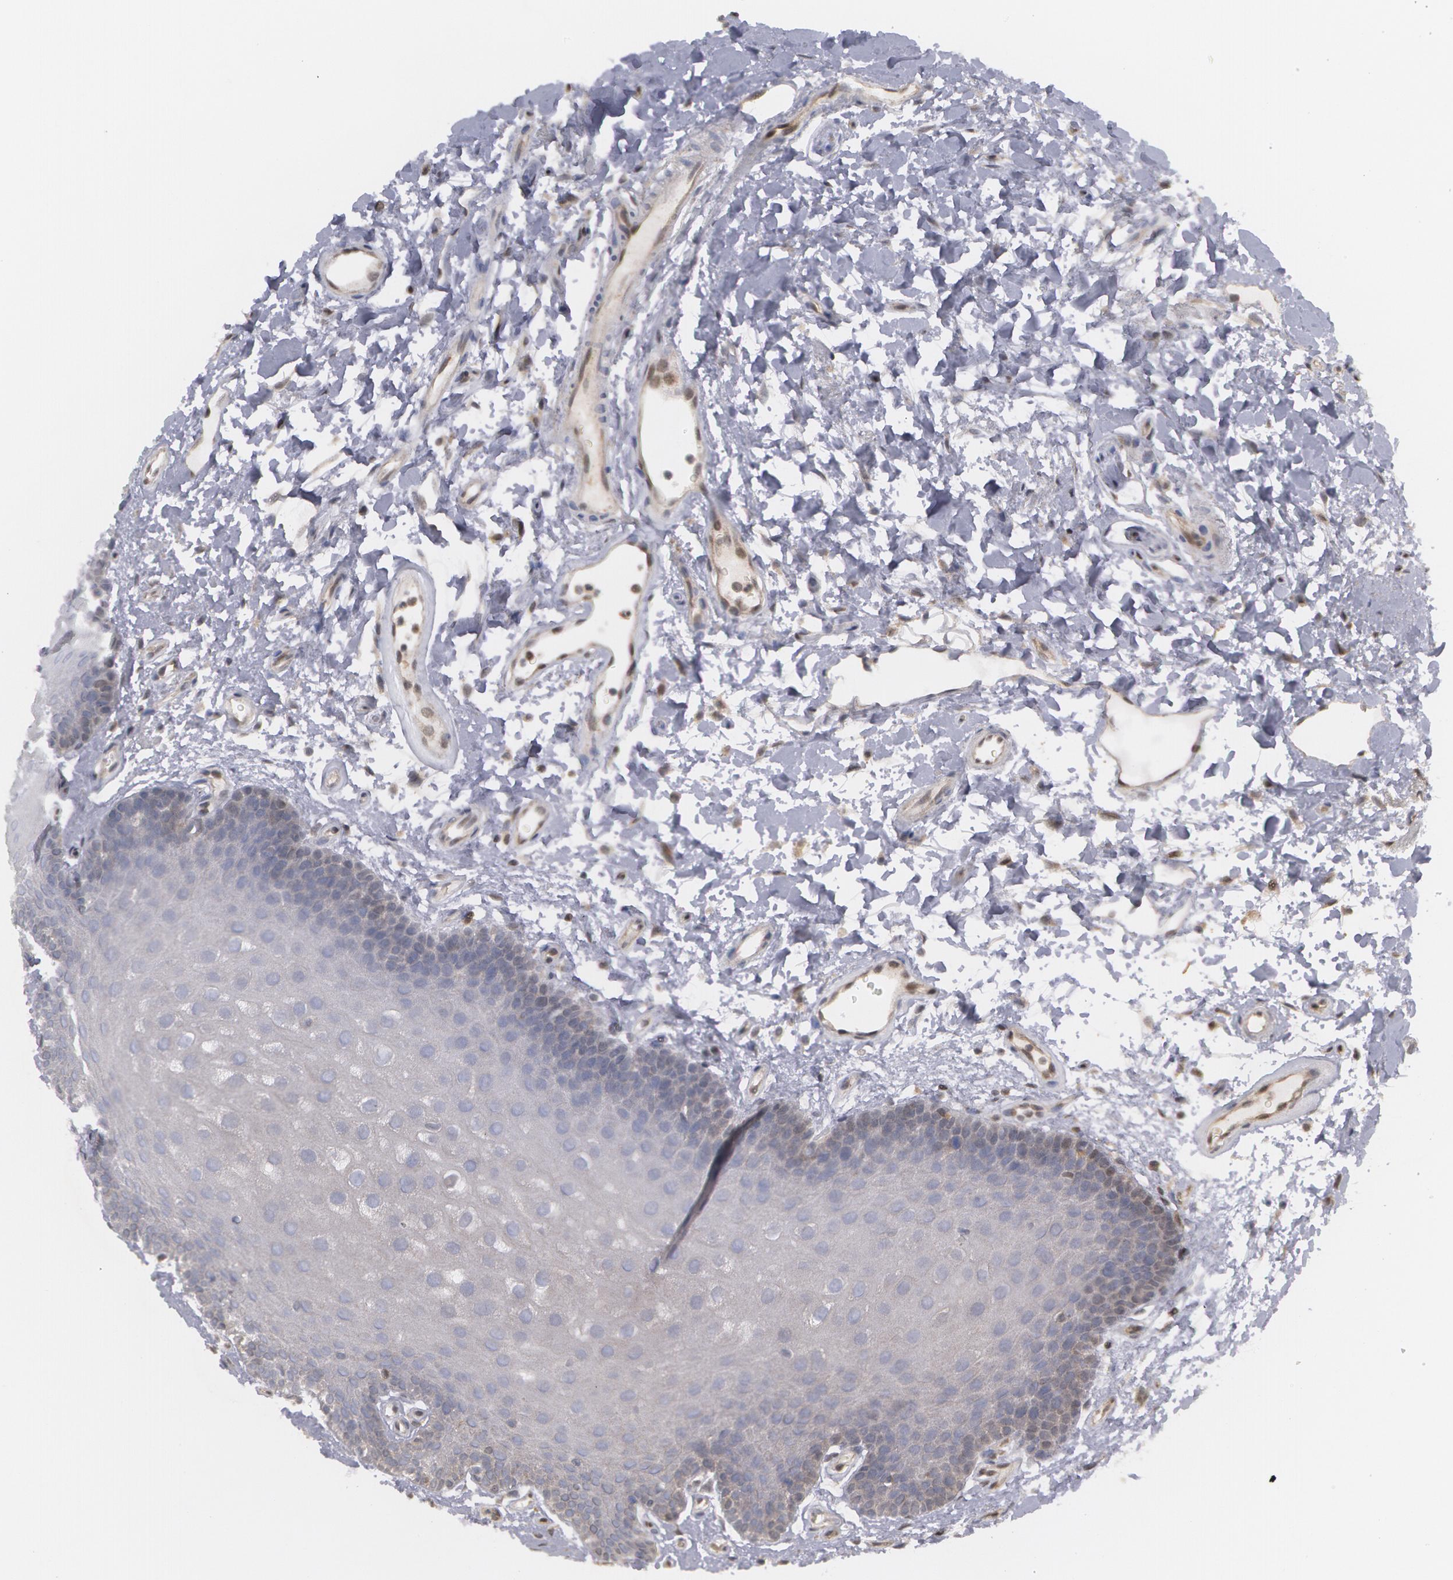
{"staining": {"intensity": "weak", "quantity": "<25%", "location": "cytoplasmic/membranous"}, "tissue": "oral mucosa", "cell_type": "Squamous epithelial cells", "image_type": "normal", "snomed": [{"axis": "morphology", "description": "Normal tissue, NOS"}, {"axis": "topography", "description": "Oral tissue"}], "caption": "A histopathology image of human oral mucosa is negative for staining in squamous epithelial cells. (Brightfield microscopy of DAB (3,3'-diaminobenzidine) immunohistochemistry at high magnification).", "gene": "TXNRD1", "patient": {"sex": "male", "age": 62}}